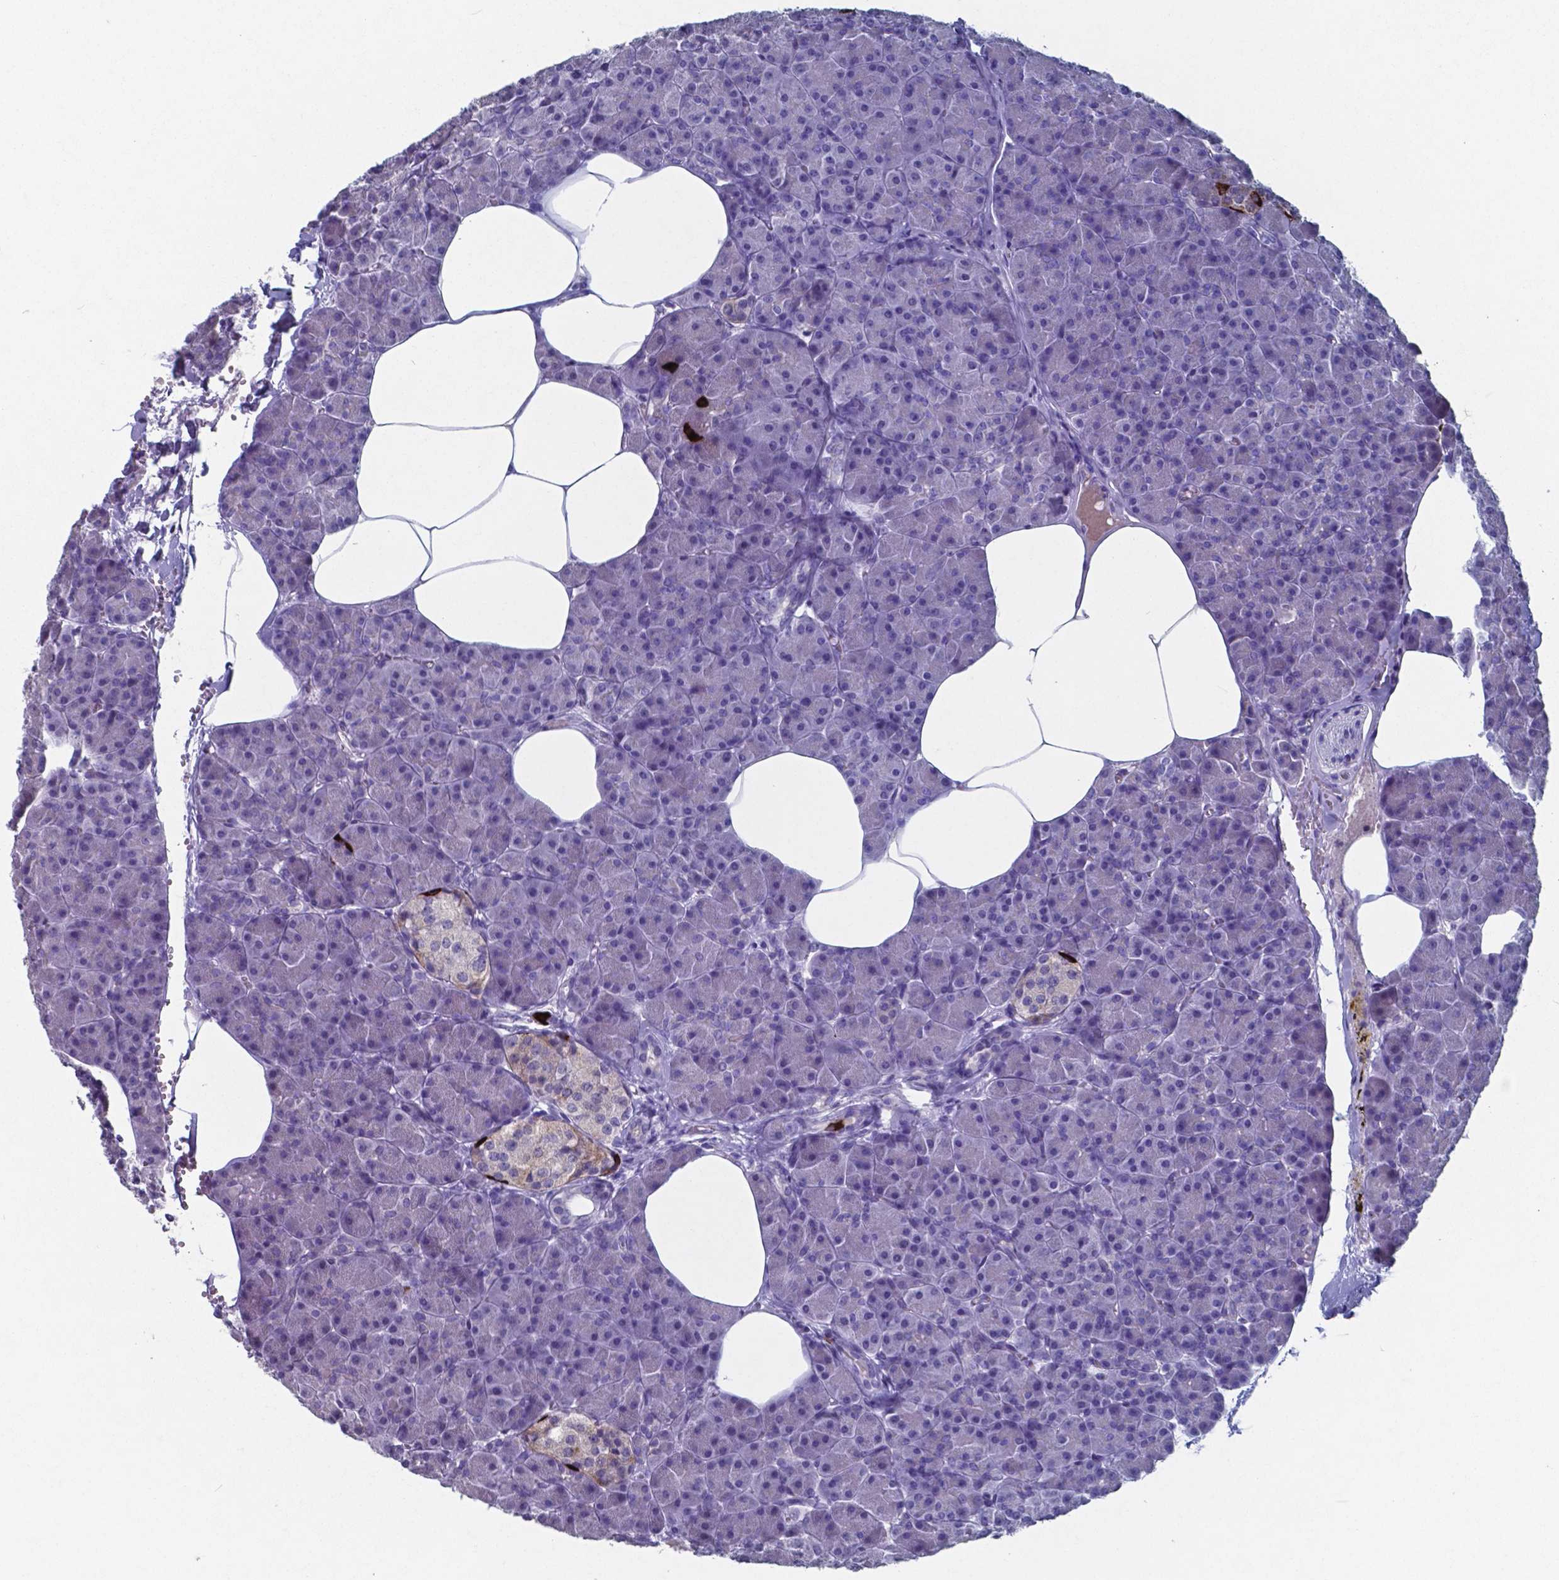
{"staining": {"intensity": "negative", "quantity": "none", "location": "none"}, "tissue": "pancreas", "cell_type": "Exocrine glandular cells", "image_type": "normal", "snomed": [{"axis": "morphology", "description": "Normal tissue, NOS"}, {"axis": "topography", "description": "Pancreas"}], "caption": "High power microscopy photomicrograph of an IHC photomicrograph of benign pancreas, revealing no significant expression in exocrine glandular cells. (Stains: DAB (3,3'-diaminobenzidine) IHC with hematoxylin counter stain, Microscopy: brightfield microscopy at high magnification).", "gene": "TTR", "patient": {"sex": "female", "age": 45}}